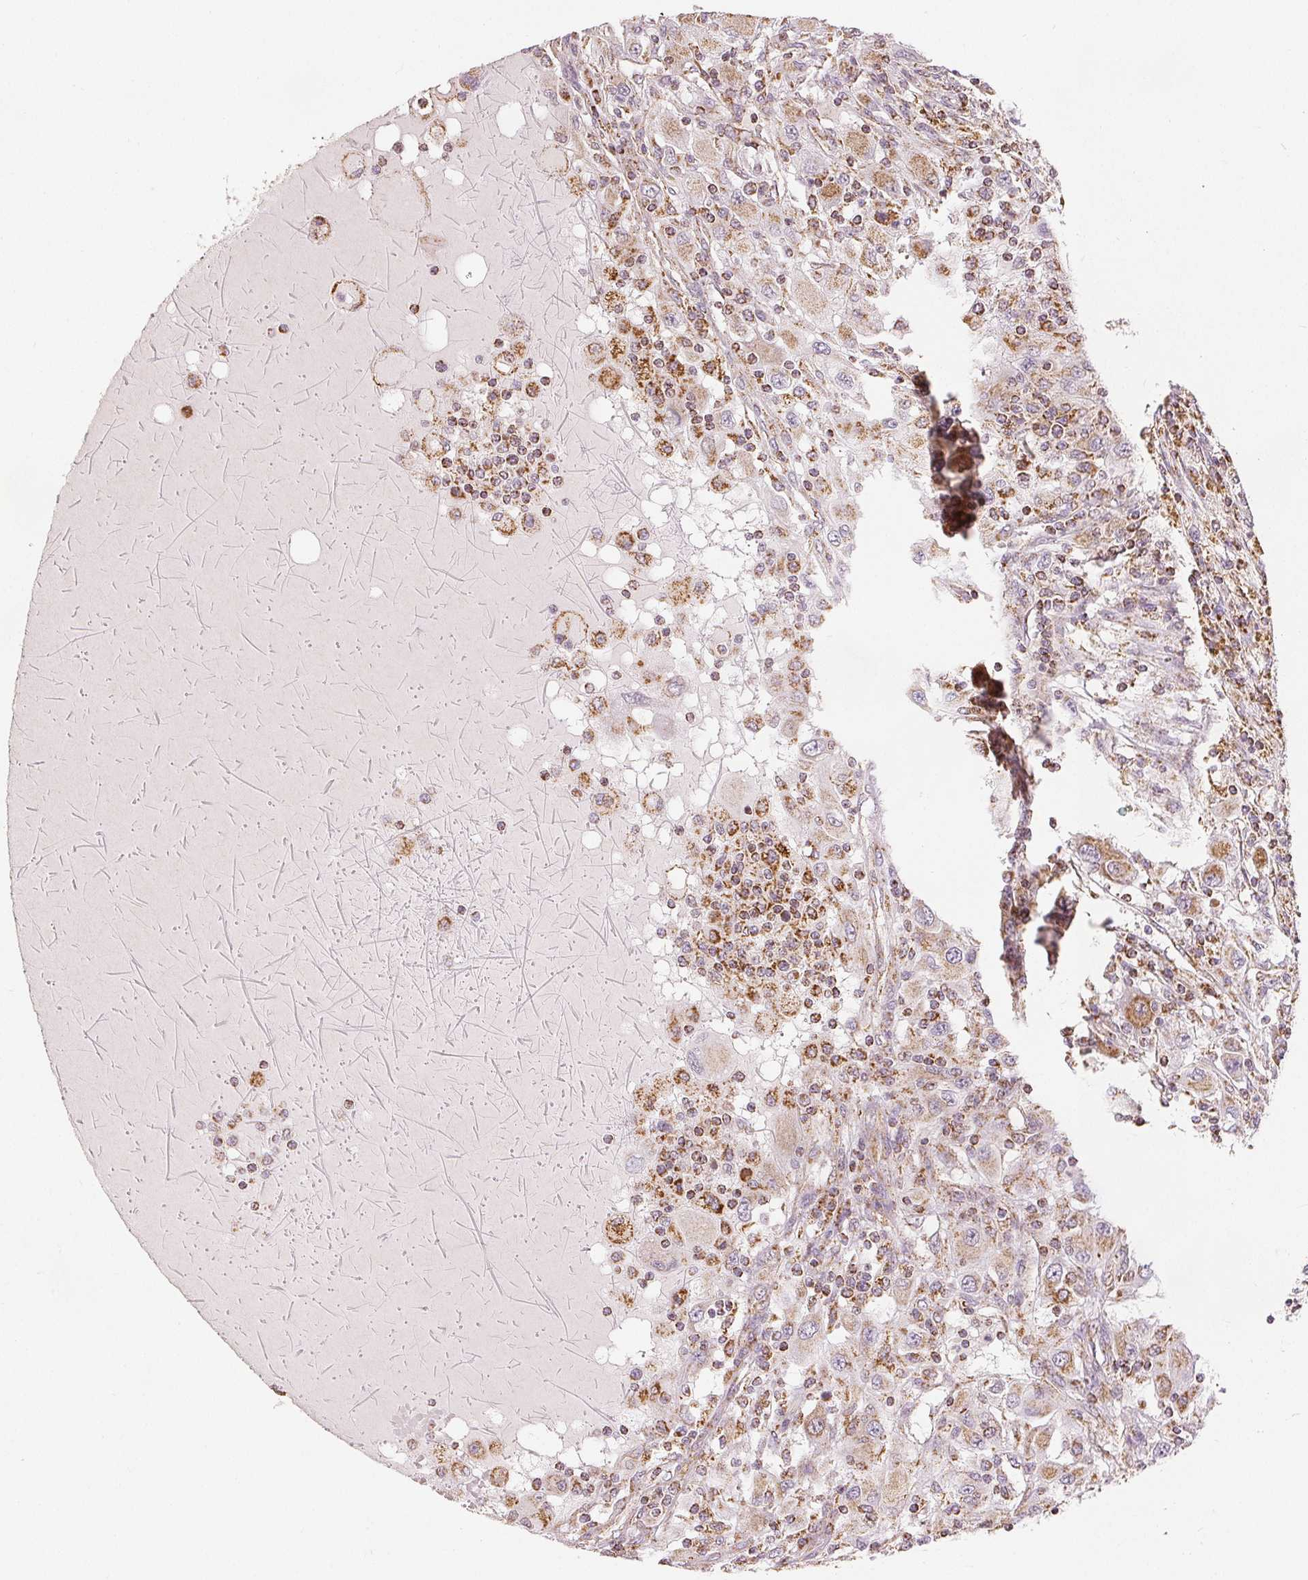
{"staining": {"intensity": "moderate", "quantity": "<25%", "location": "cytoplasmic/membranous"}, "tissue": "renal cancer", "cell_type": "Tumor cells", "image_type": "cancer", "snomed": [{"axis": "morphology", "description": "Adenocarcinoma, NOS"}, {"axis": "topography", "description": "Kidney"}], "caption": "Immunohistochemistry (IHC) micrograph of human renal adenocarcinoma stained for a protein (brown), which demonstrates low levels of moderate cytoplasmic/membranous expression in approximately <25% of tumor cells.", "gene": "SDHB", "patient": {"sex": "female", "age": 67}}